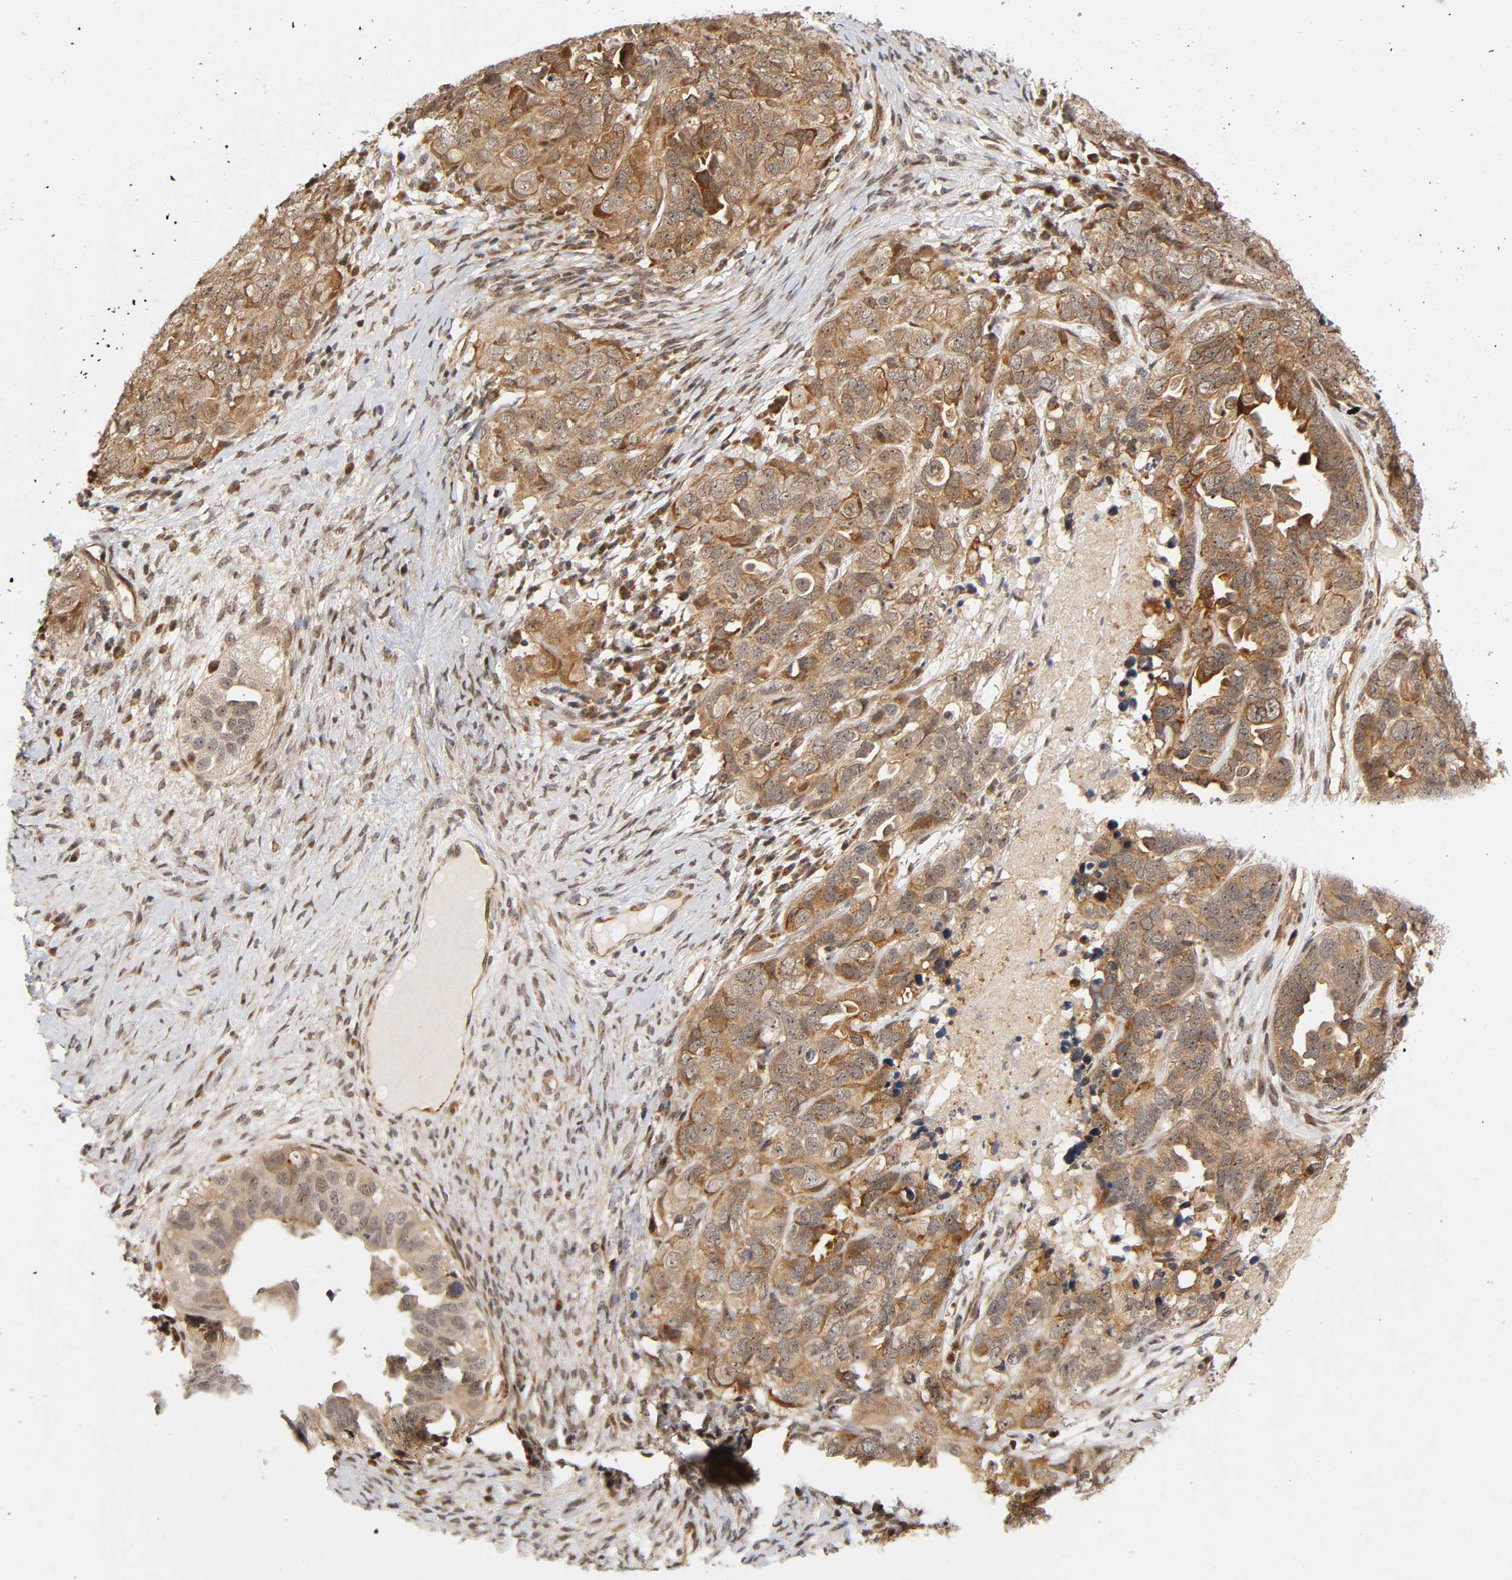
{"staining": {"intensity": "moderate", "quantity": ">75%", "location": "cytoplasmic/membranous,nuclear"}, "tissue": "ovarian cancer", "cell_type": "Tumor cells", "image_type": "cancer", "snomed": [{"axis": "morphology", "description": "Cystadenocarcinoma, serous, NOS"}, {"axis": "topography", "description": "Ovary"}], "caption": "Serous cystadenocarcinoma (ovarian) stained with a protein marker shows moderate staining in tumor cells.", "gene": "IQCJ-SCHIP1", "patient": {"sex": "female", "age": 82}}